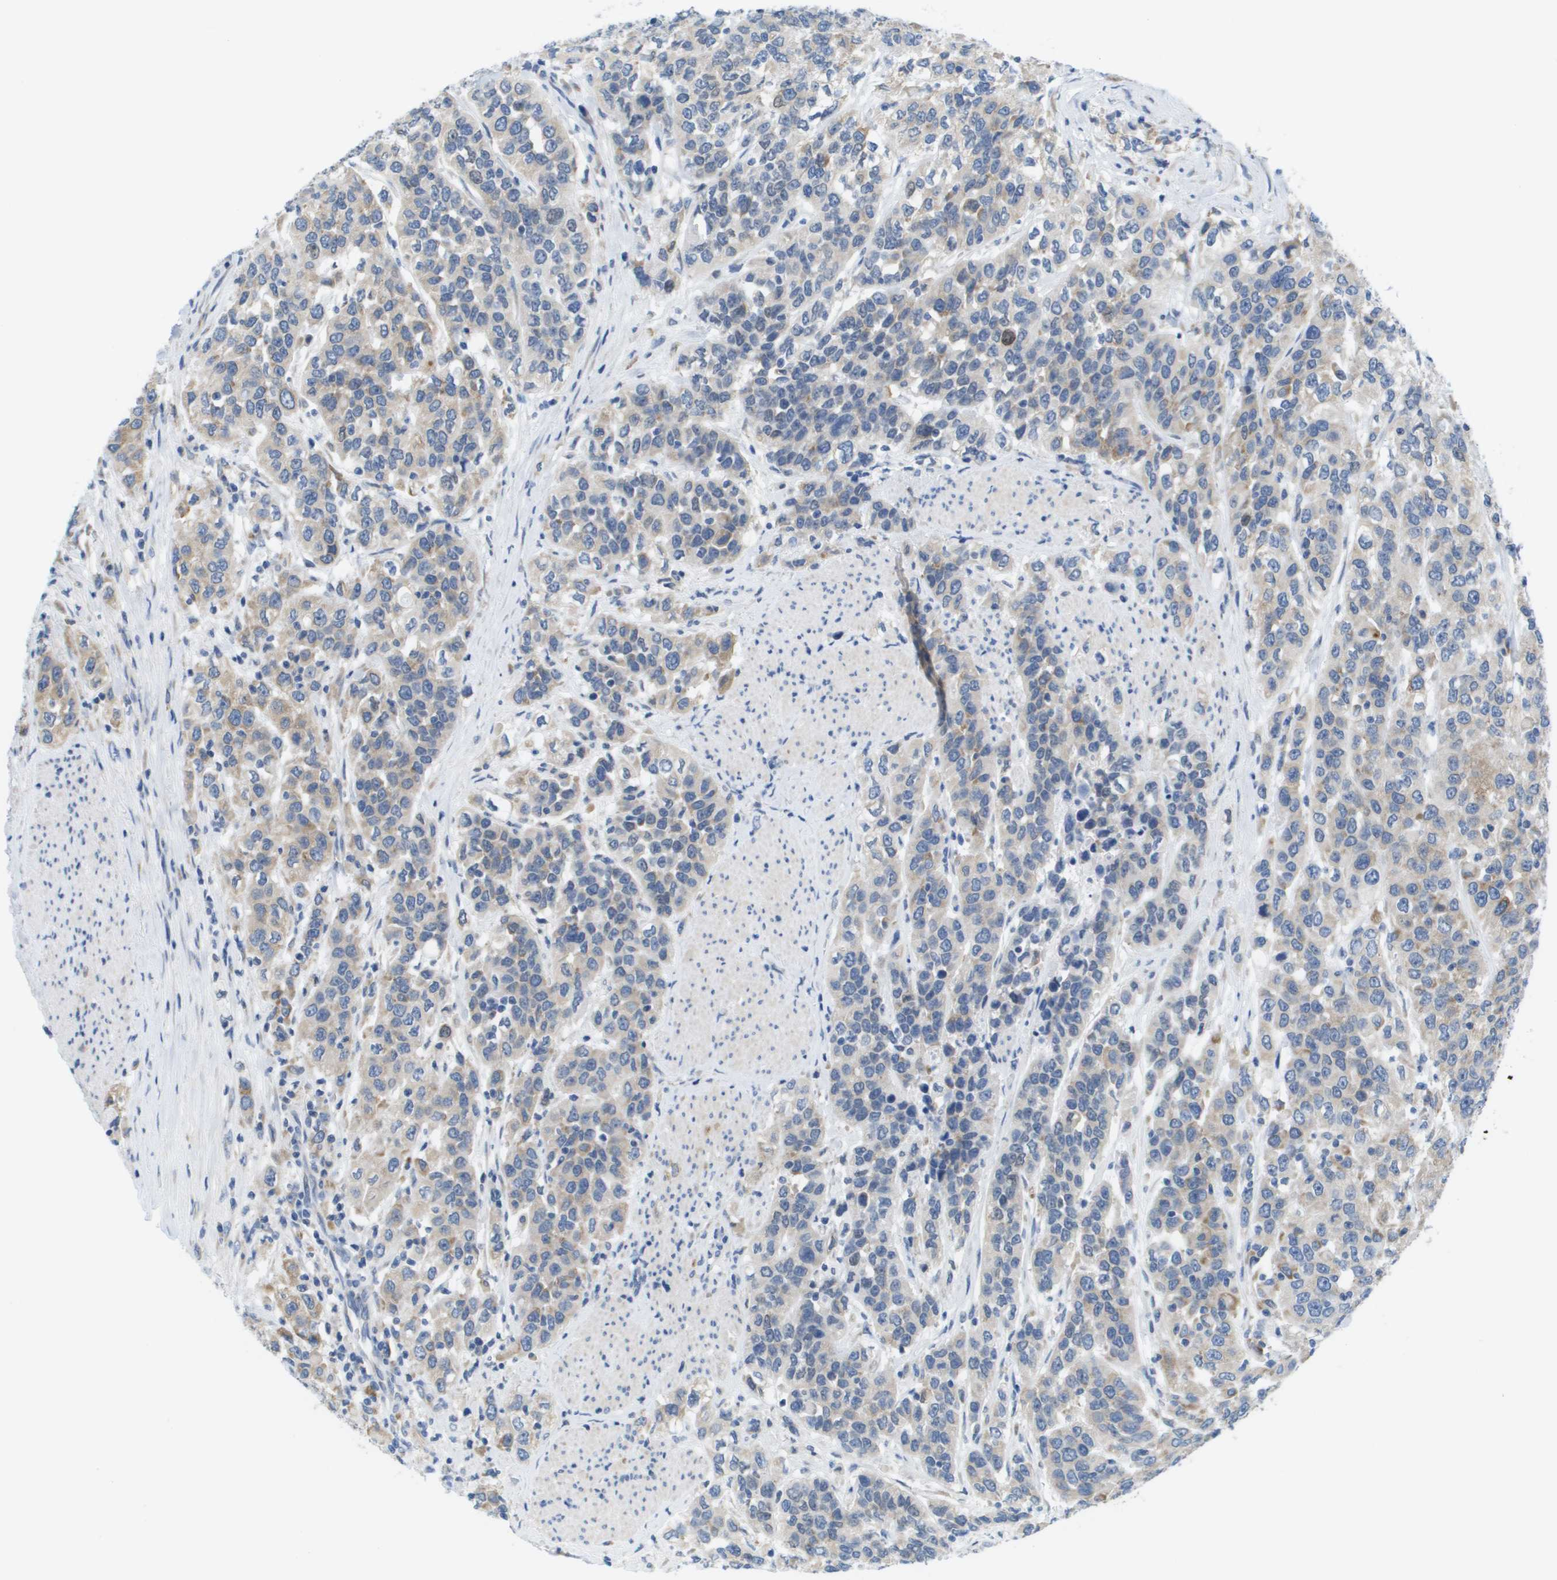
{"staining": {"intensity": "weak", "quantity": "<25%", "location": "cytoplasmic/membranous"}, "tissue": "urothelial cancer", "cell_type": "Tumor cells", "image_type": "cancer", "snomed": [{"axis": "morphology", "description": "Urothelial carcinoma, High grade"}, {"axis": "topography", "description": "Urinary bladder"}], "caption": "This is a micrograph of immunohistochemistry staining of urothelial cancer, which shows no staining in tumor cells. (DAB immunohistochemistry (IHC) with hematoxylin counter stain).", "gene": "PTDSS1", "patient": {"sex": "female", "age": 80}}